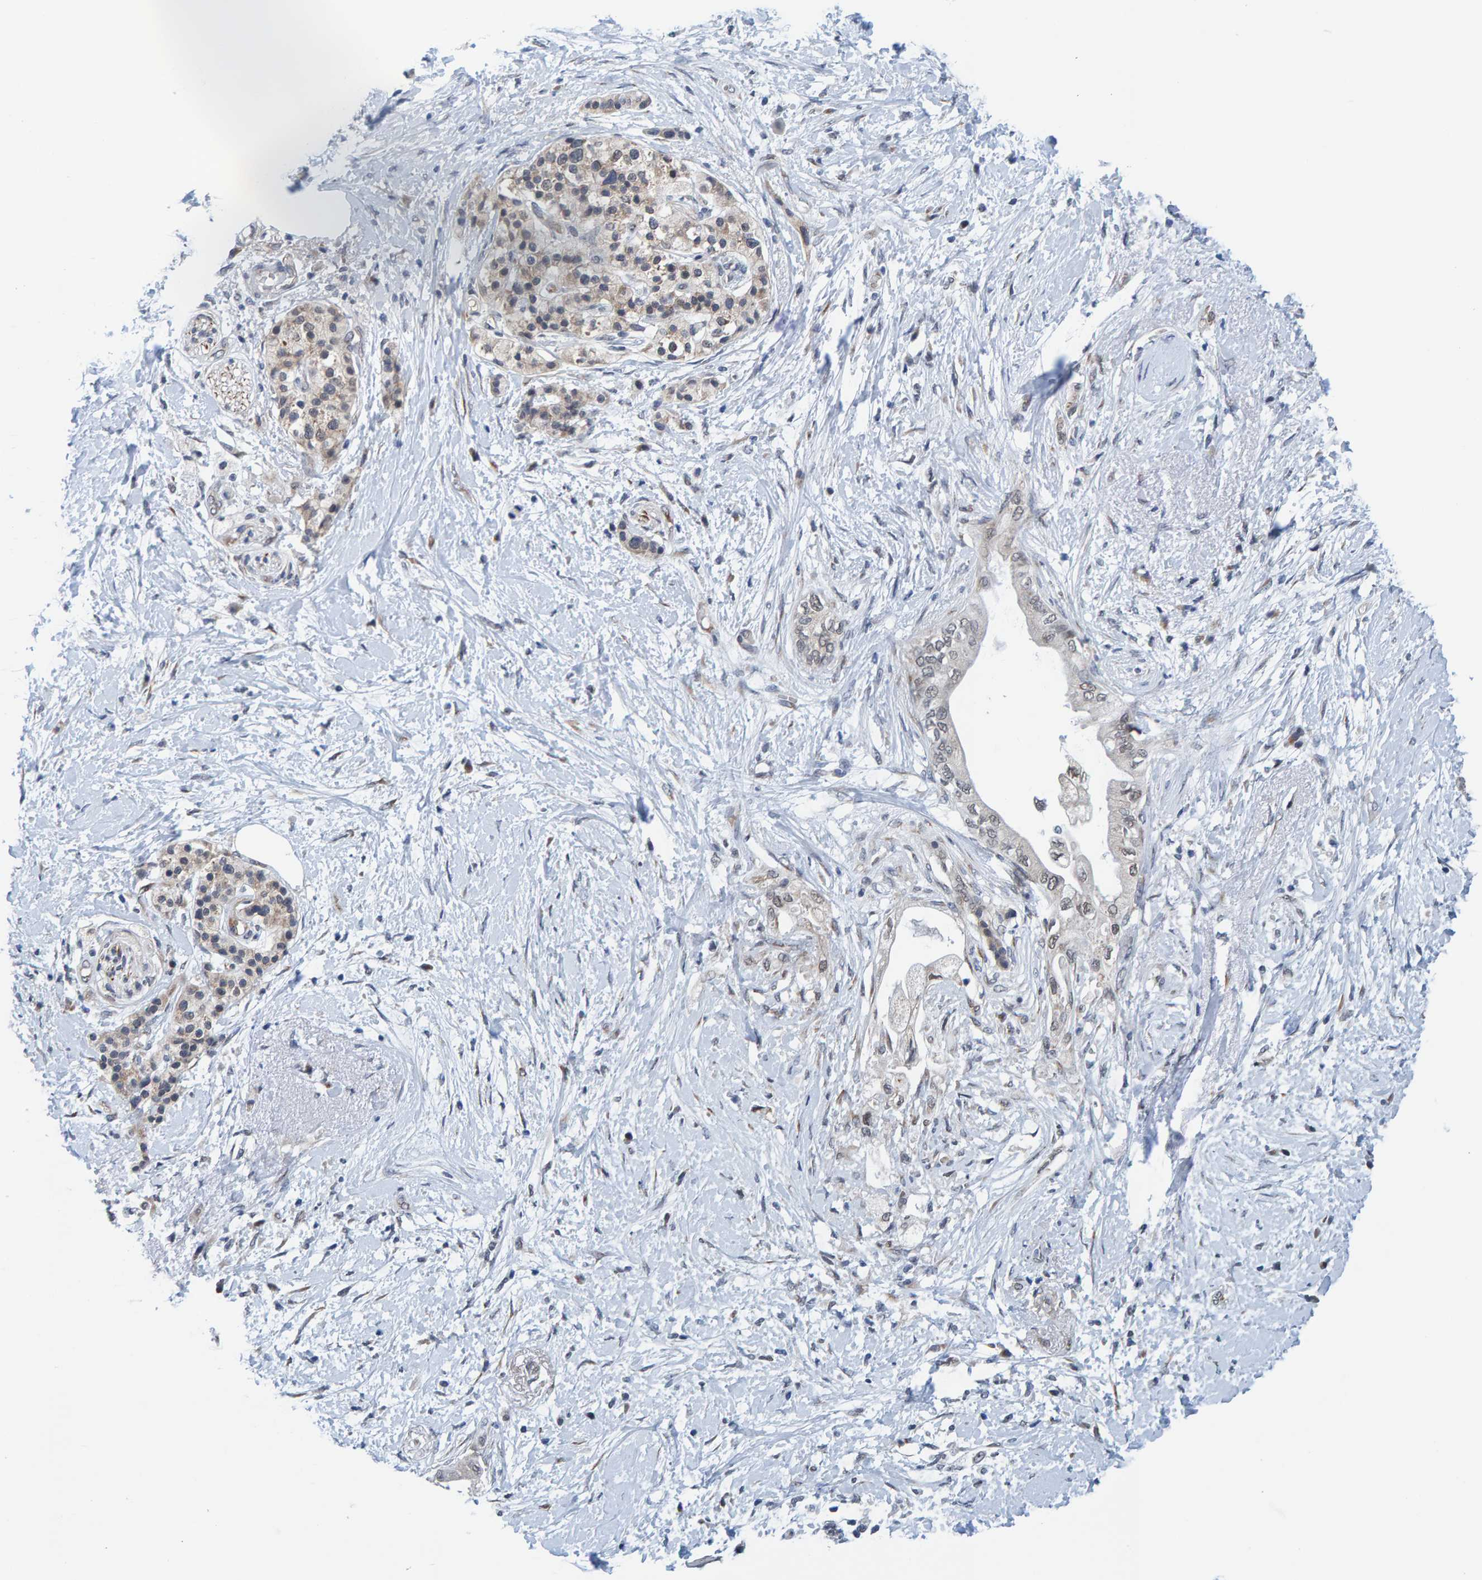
{"staining": {"intensity": "weak", "quantity": "<25%", "location": "nuclear"}, "tissue": "pancreatic cancer", "cell_type": "Tumor cells", "image_type": "cancer", "snomed": [{"axis": "morphology", "description": "Normal tissue, NOS"}, {"axis": "morphology", "description": "Adenocarcinoma, NOS"}, {"axis": "topography", "description": "Pancreas"}, {"axis": "topography", "description": "Duodenum"}], "caption": "Tumor cells show no significant expression in pancreatic cancer (adenocarcinoma). (DAB (3,3'-diaminobenzidine) immunohistochemistry (IHC) visualized using brightfield microscopy, high magnification).", "gene": "SCRN2", "patient": {"sex": "female", "age": 60}}